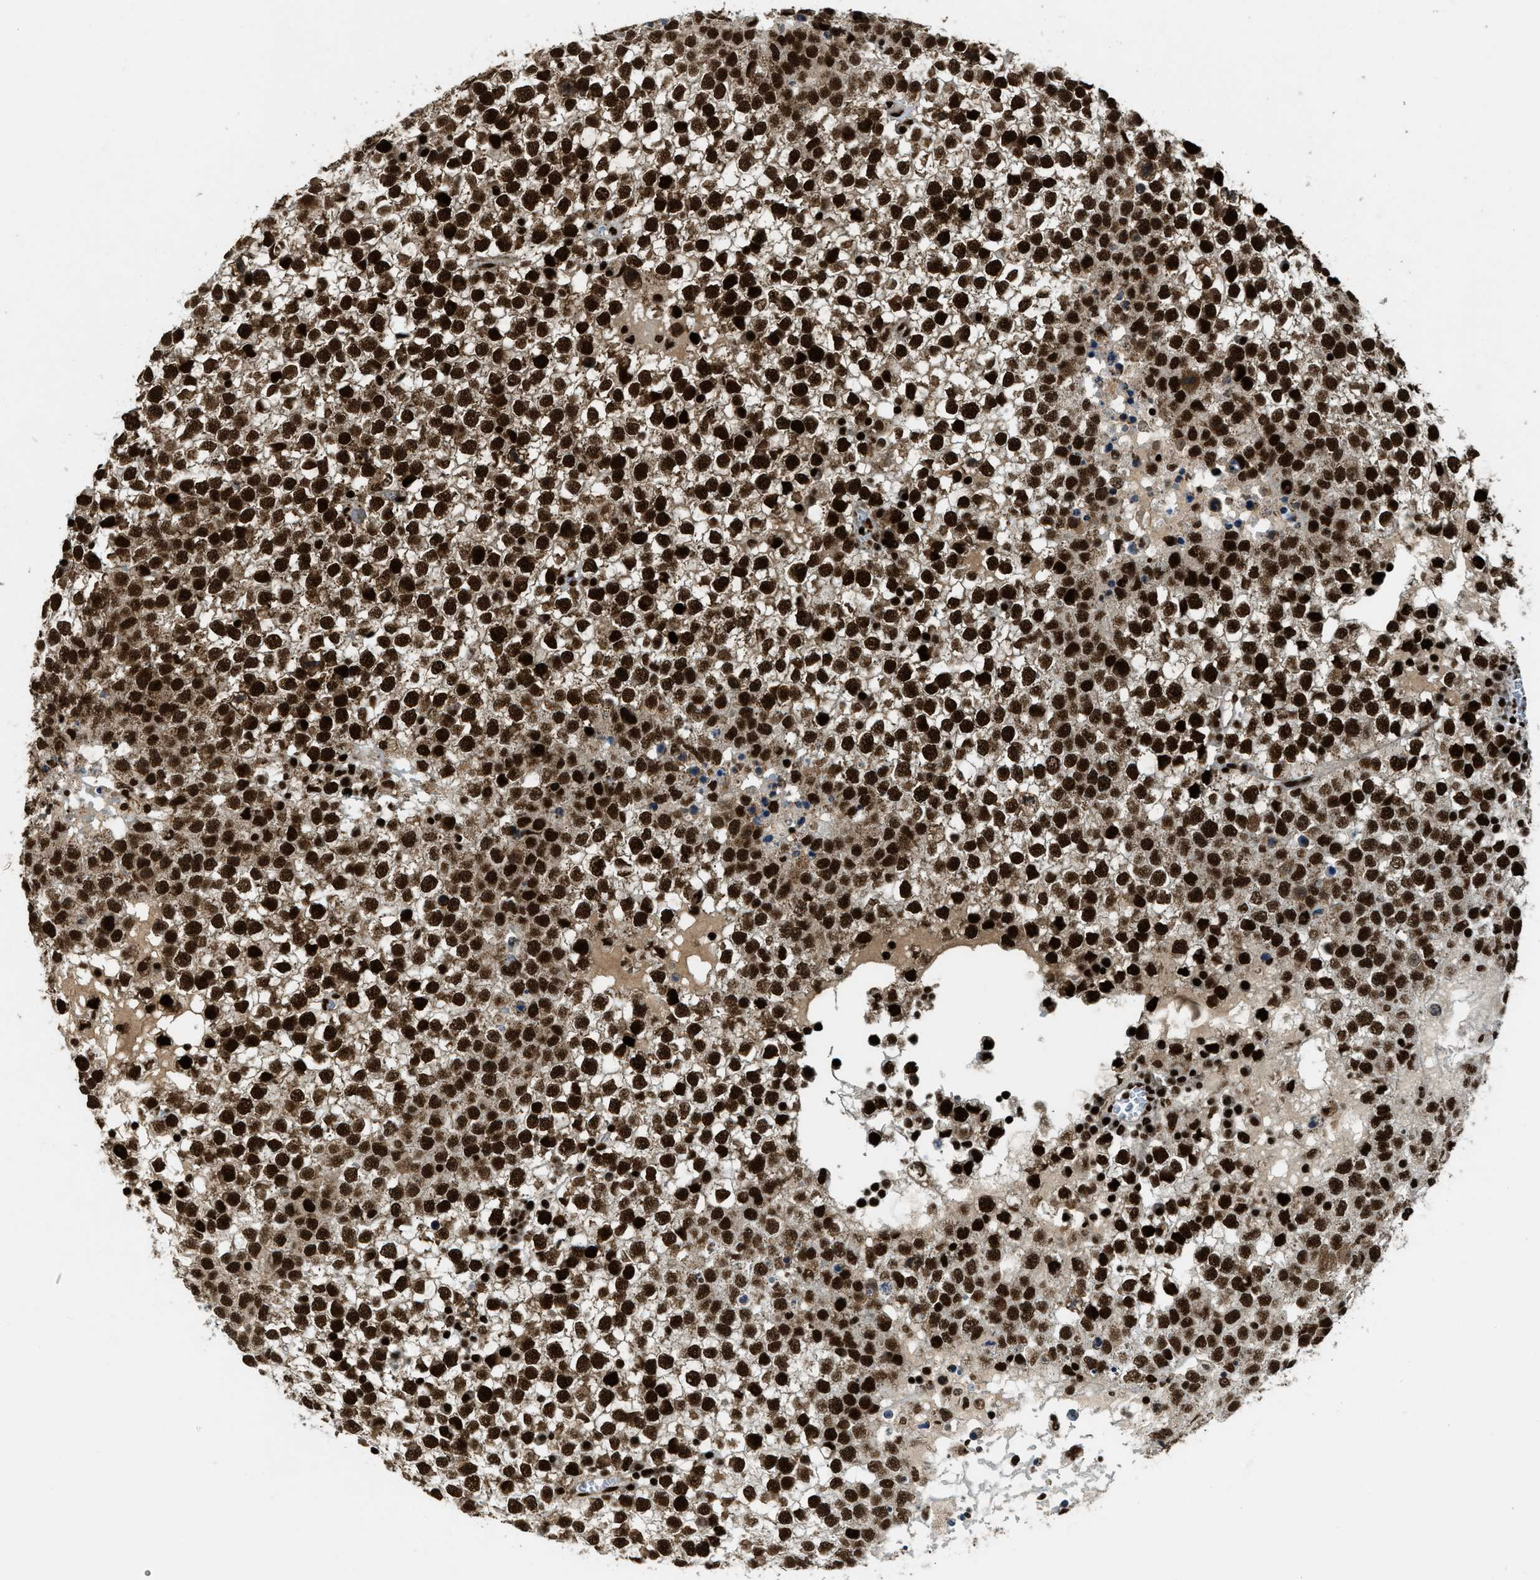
{"staining": {"intensity": "strong", "quantity": "25%-75%", "location": "nuclear"}, "tissue": "testis cancer", "cell_type": "Tumor cells", "image_type": "cancer", "snomed": [{"axis": "morphology", "description": "Seminoma, NOS"}, {"axis": "topography", "description": "Testis"}], "caption": "A brown stain shows strong nuclear expression of a protein in testis seminoma tumor cells. (DAB IHC, brown staining for protein, blue staining for nuclei).", "gene": "GABPB1", "patient": {"sex": "male", "age": 65}}